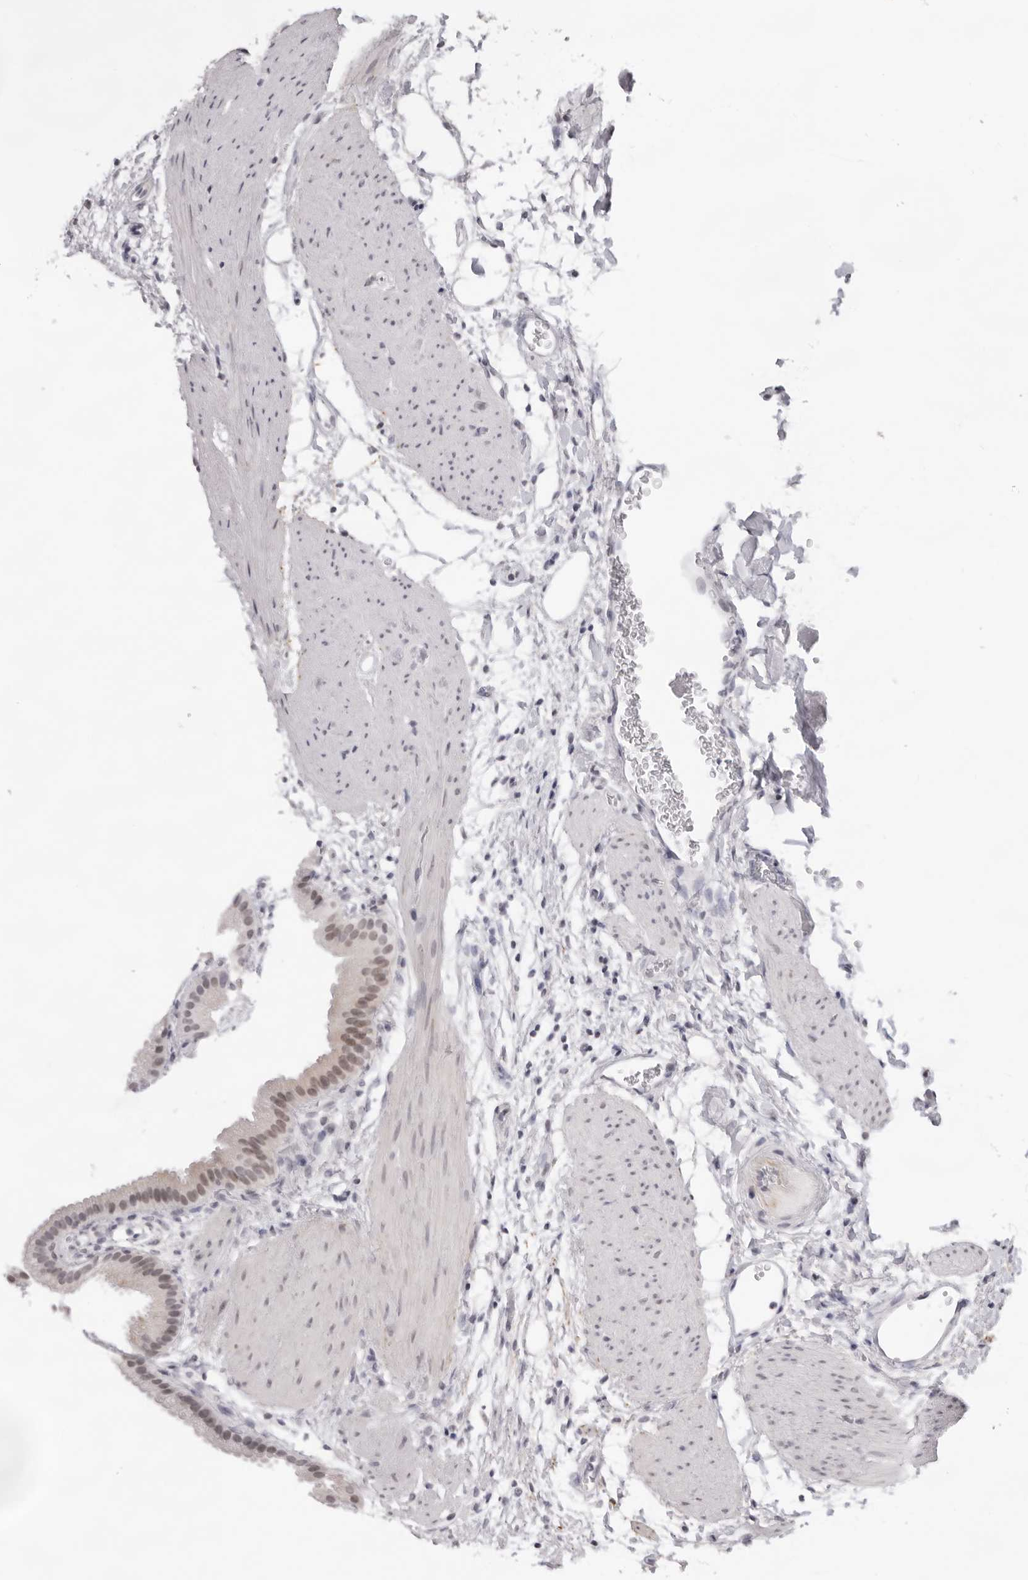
{"staining": {"intensity": "moderate", "quantity": ">75%", "location": "nuclear"}, "tissue": "gallbladder", "cell_type": "Glandular cells", "image_type": "normal", "snomed": [{"axis": "morphology", "description": "Normal tissue, NOS"}, {"axis": "topography", "description": "Gallbladder"}], "caption": "Protein staining of normal gallbladder demonstrates moderate nuclear staining in about >75% of glandular cells.", "gene": "KLK12", "patient": {"sex": "female", "age": 64}}